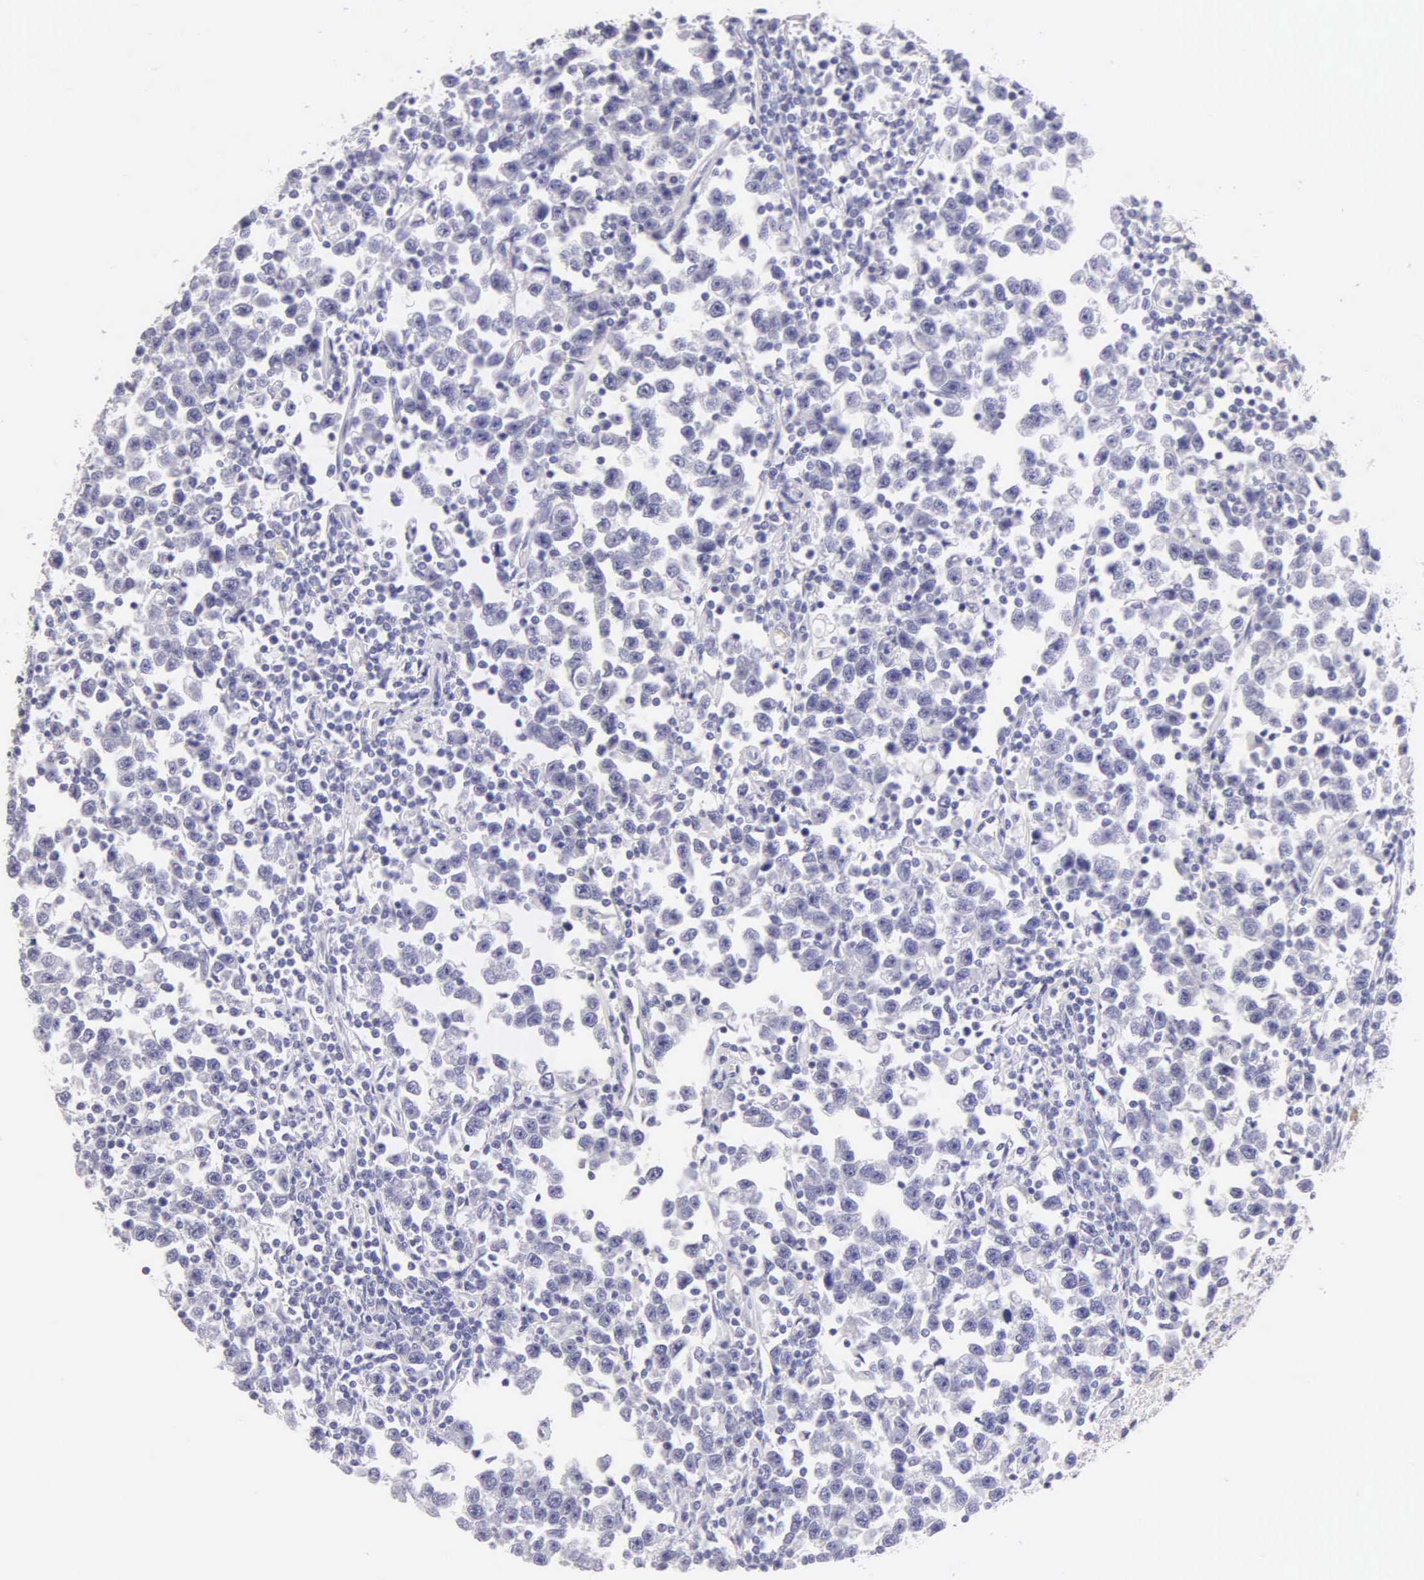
{"staining": {"intensity": "negative", "quantity": "none", "location": "none"}, "tissue": "testis cancer", "cell_type": "Tumor cells", "image_type": "cancer", "snomed": [{"axis": "morphology", "description": "Seminoma, NOS"}, {"axis": "topography", "description": "Testis"}], "caption": "A micrograph of seminoma (testis) stained for a protein shows no brown staining in tumor cells.", "gene": "KRT17", "patient": {"sex": "male", "age": 43}}